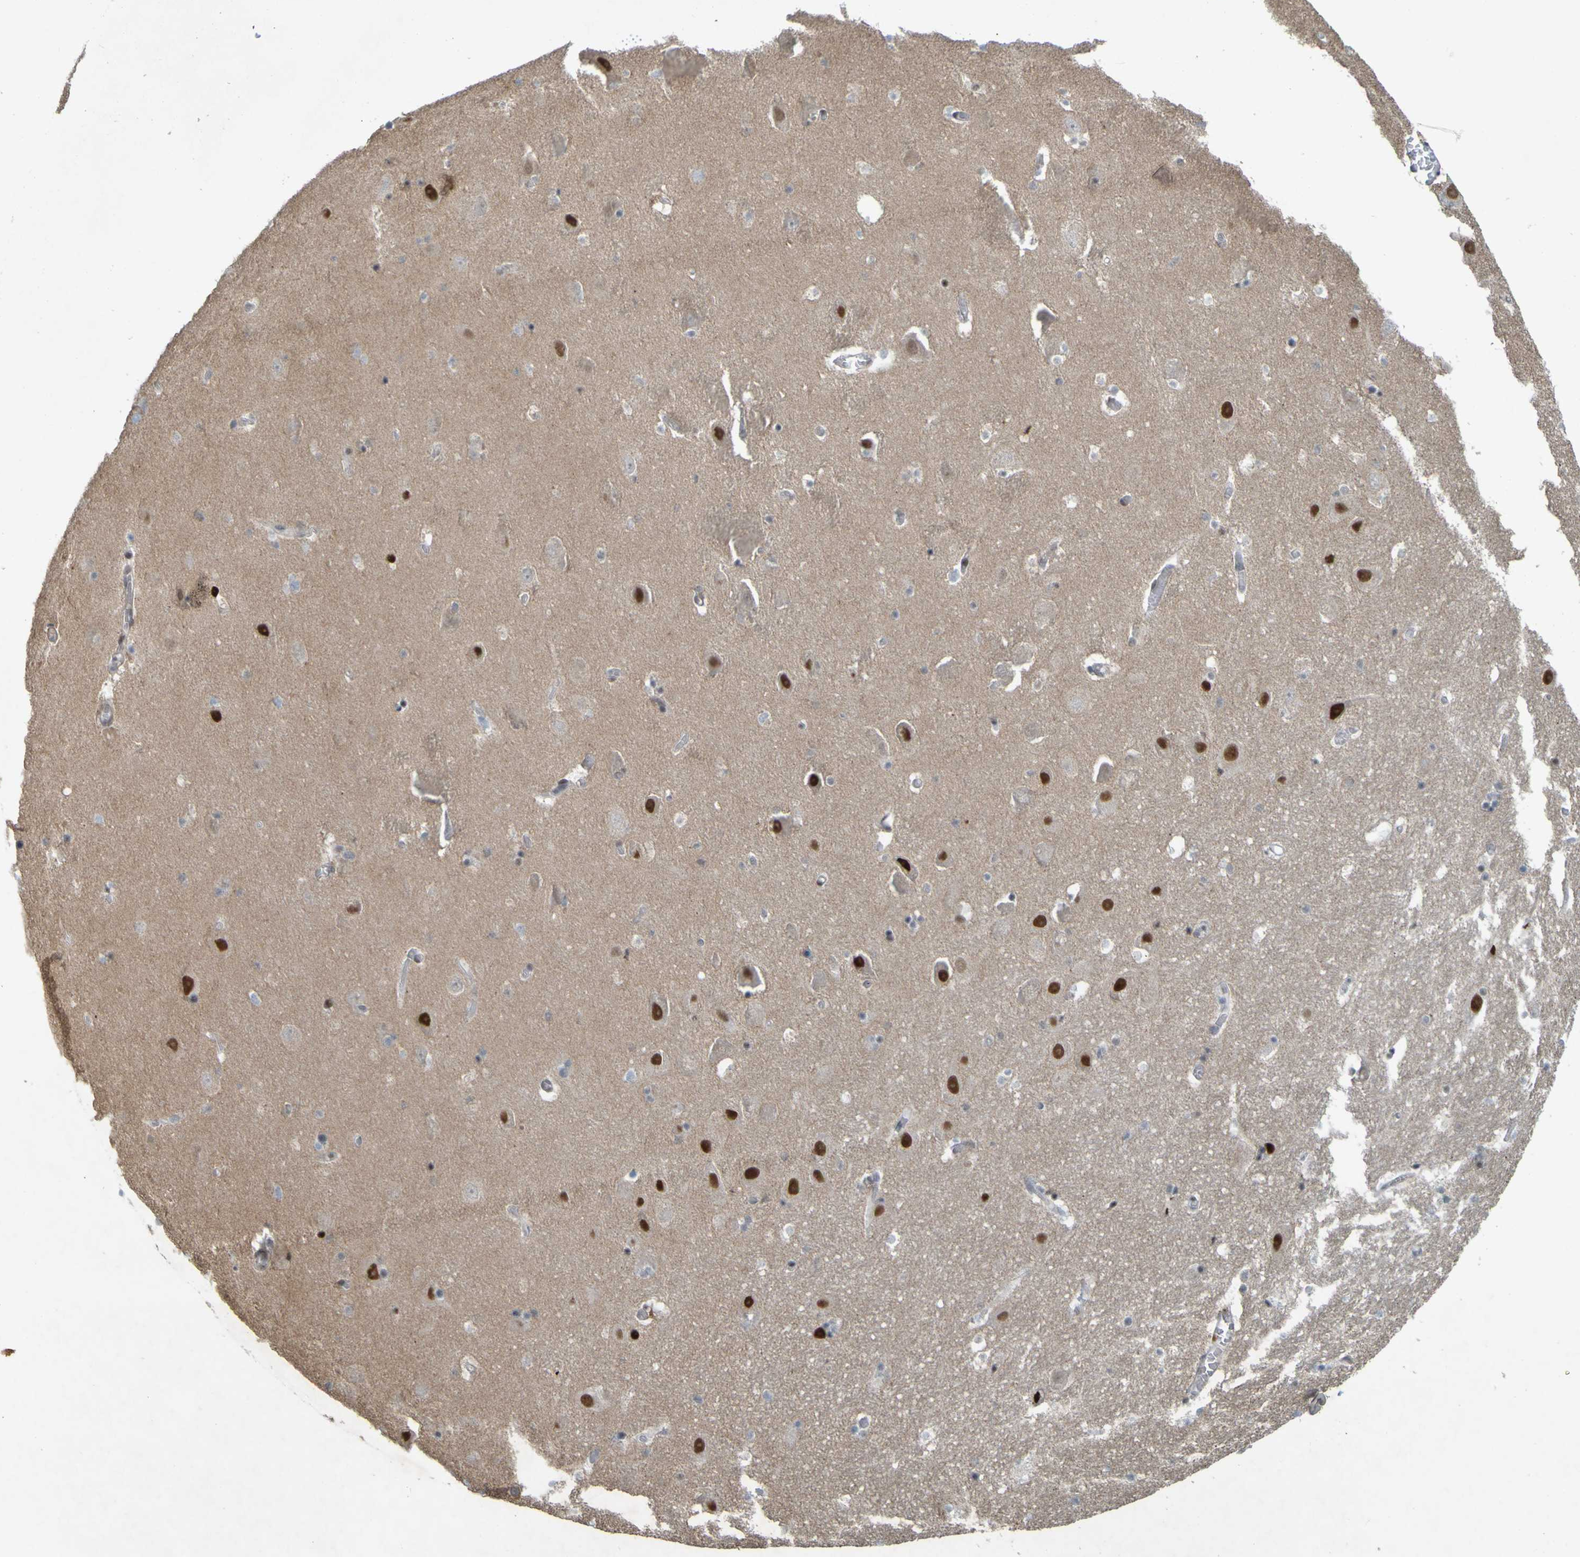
{"staining": {"intensity": "moderate", "quantity": "25%-75%", "location": "nuclear"}, "tissue": "hippocampus", "cell_type": "Glial cells", "image_type": "normal", "snomed": [{"axis": "morphology", "description": "Normal tissue, NOS"}, {"axis": "topography", "description": "Hippocampus"}], "caption": "IHC staining of unremarkable hippocampus, which reveals medium levels of moderate nuclear staining in approximately 25%-75% of glial cells indicating moderate nuclear protein staining. The staining was performed using DAB (brown) for protein detection and nuclei were counterstained in hematoxylin (blue).", "gene": "MCPH1", "patient": {"sex": "male", "age": 45}}